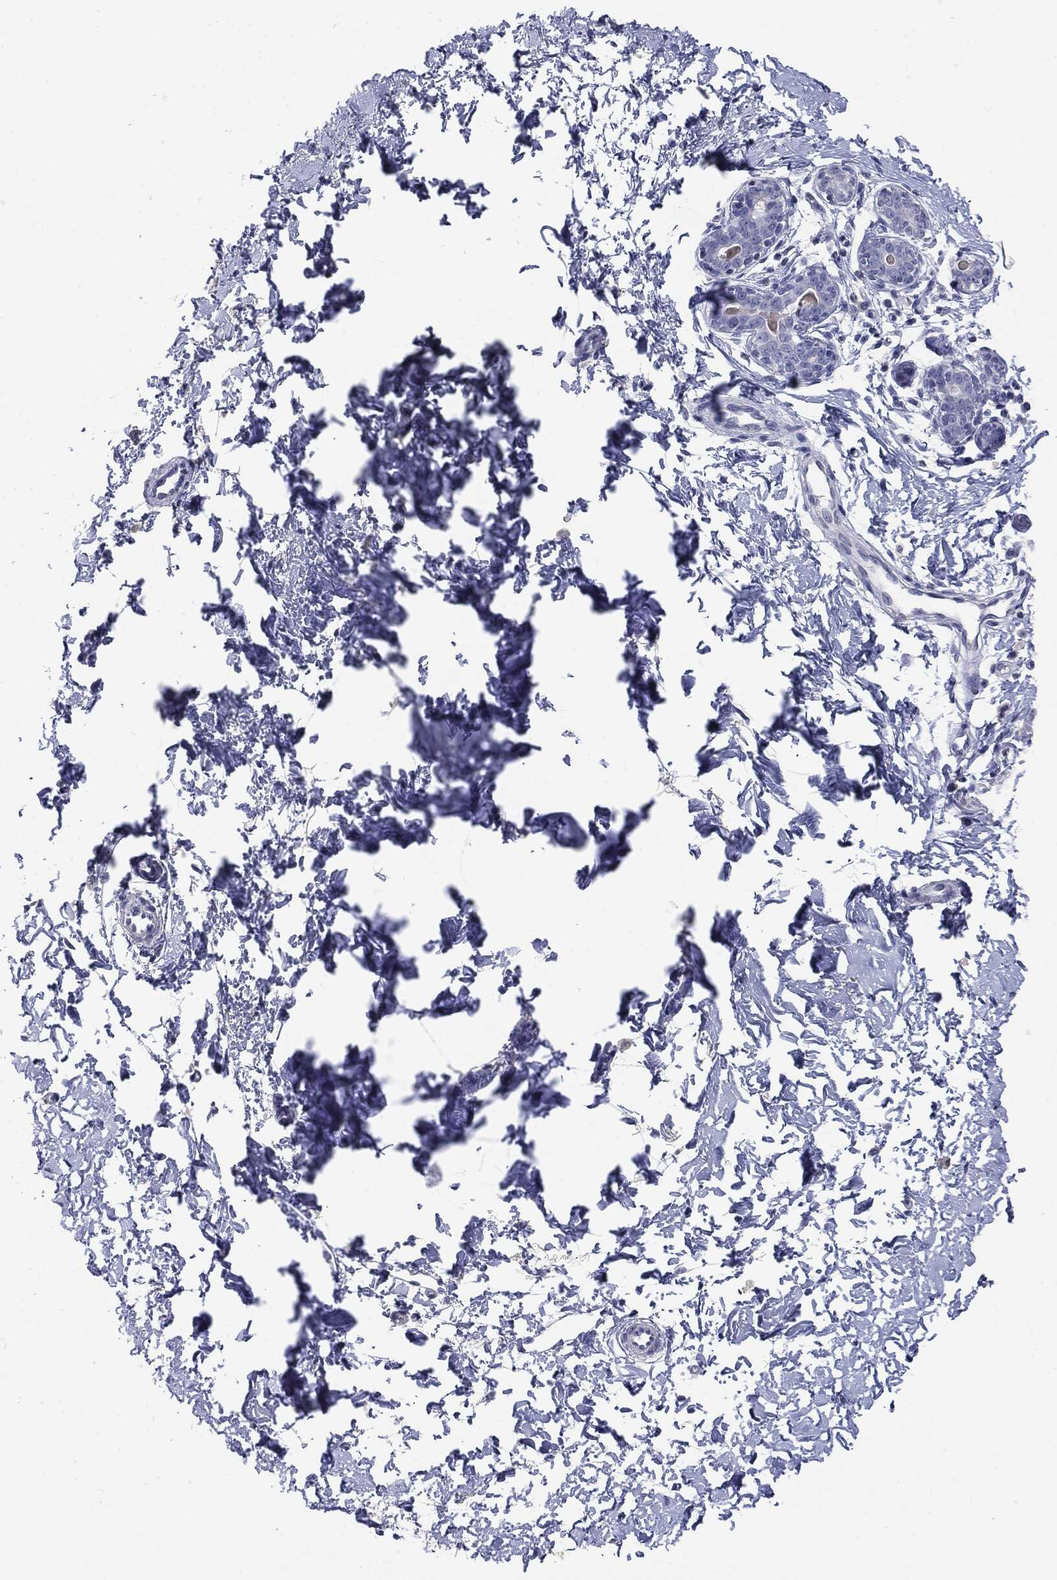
{"staining": {"intensity": "negative", "quantity": "none", "location": "none"}, "tissue": "breast", "cell_type": "Glandular cells", "image_type": "normal", "snomed": [{"axis": "morphology", "description": "Normal tissue, NOS"}, {"axis": "topography", "description": "Breast"}], "caption": "Normal breast was stained to show a protein in brown. There is no significant positivity in glandular cells. Brightfield microscopy of IHC stained with DAB (3,3'-diaminobenzidine) (brown) and hematoxylin (blue), captured at high magnification.", "gene": "SERPINB4", "patient": {"sex": "female", "age": 37}}